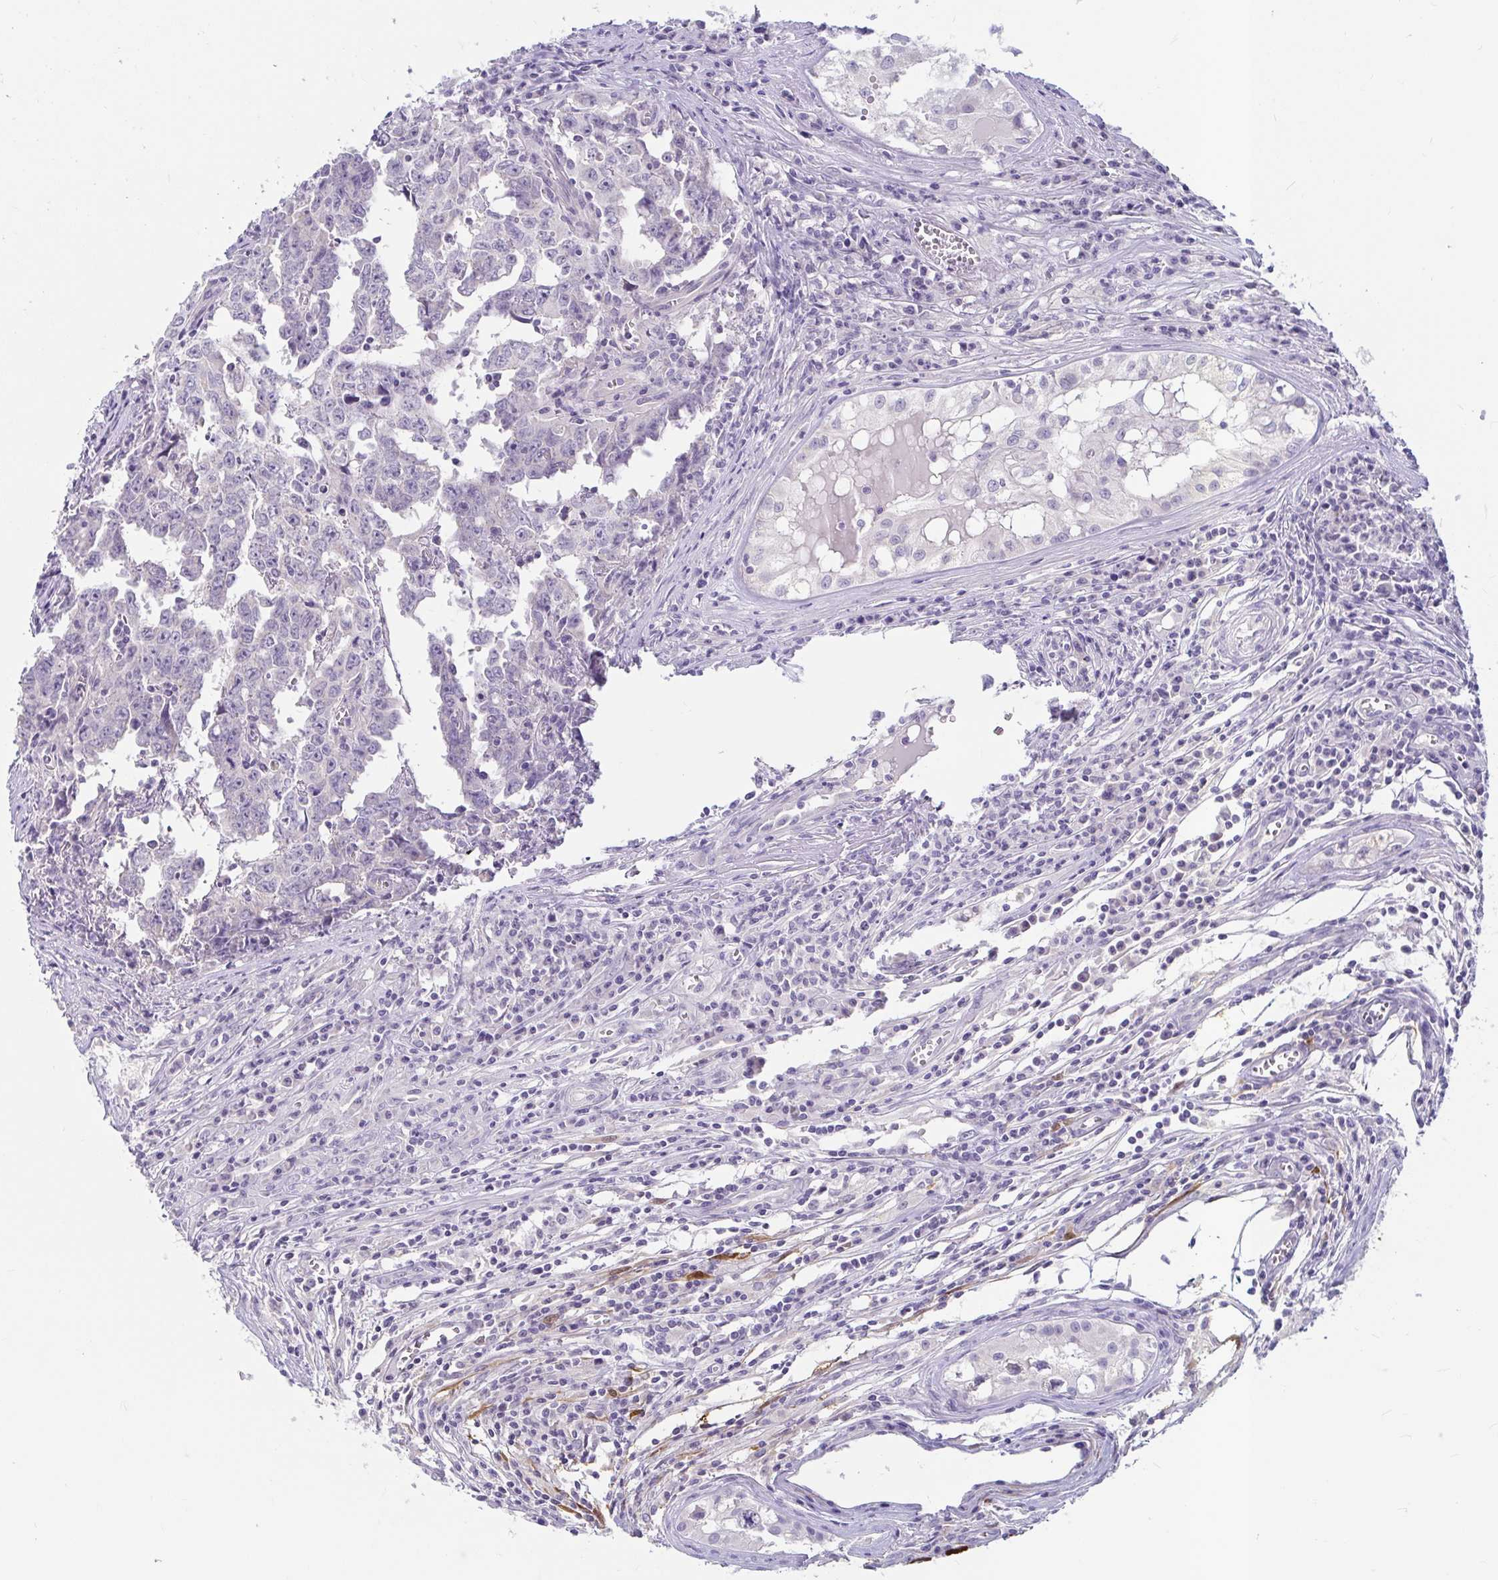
{"staining": {"intensity": "negative", "quantity": "none", "location": "none"}, "tissue": "testis cancer", "cell_type": "Tumor cells", "image_type": "cancer", "snomed": [{"axis": "morphology", "description": "Carcinoma, Embryonal, NOS"}, {"axis": "topography", "description": "Testis"}], "caption": "This is a micrograph of immunohistochemistry (IHC) staining of testis embryonal carcinoma, which shows no positivity in tumor cells.", "gene": "ADH1A", "patient": {"sex": "male", "age": 22}}